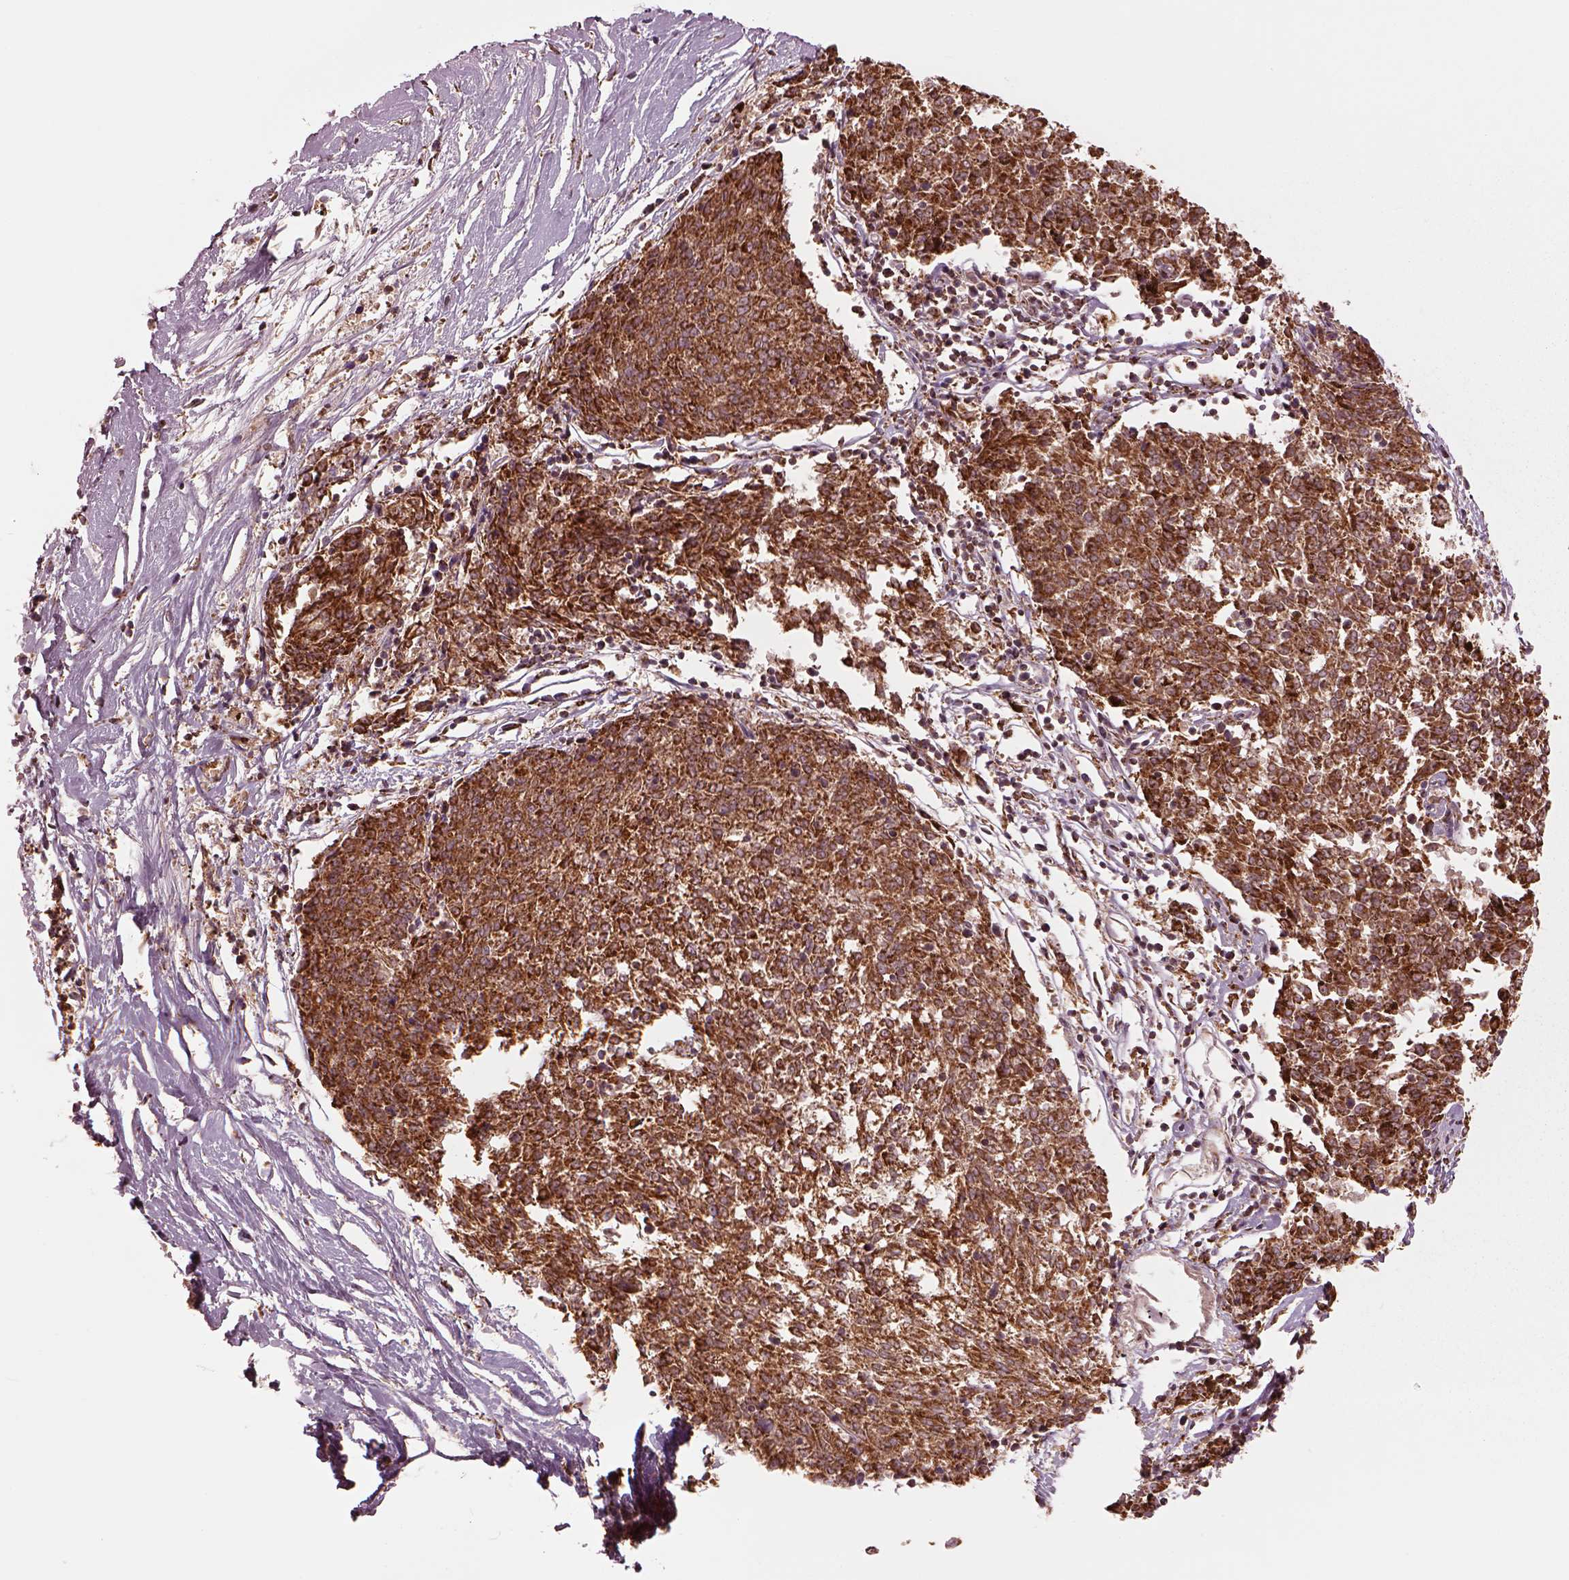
{"staining": {"intensity": "strong", "quantity": ">75%", "location": "cytoplasmic/membranous"}, "tissue": "melanoma", "cell_type": "Tumor cells", "image_type": "cancer", "snomed": [{"axis": "morphology", "description": "Malignant melanoma, NOS"}, {"axis": "topography", "description": "Skin"}], "caption": "Tumor cells display strong cytoplasmic/membranous staining in about >75% of cells in malignant melanoma.", "gene": "SEL1L3", "patient": {"sex": "female", "age": 72}}